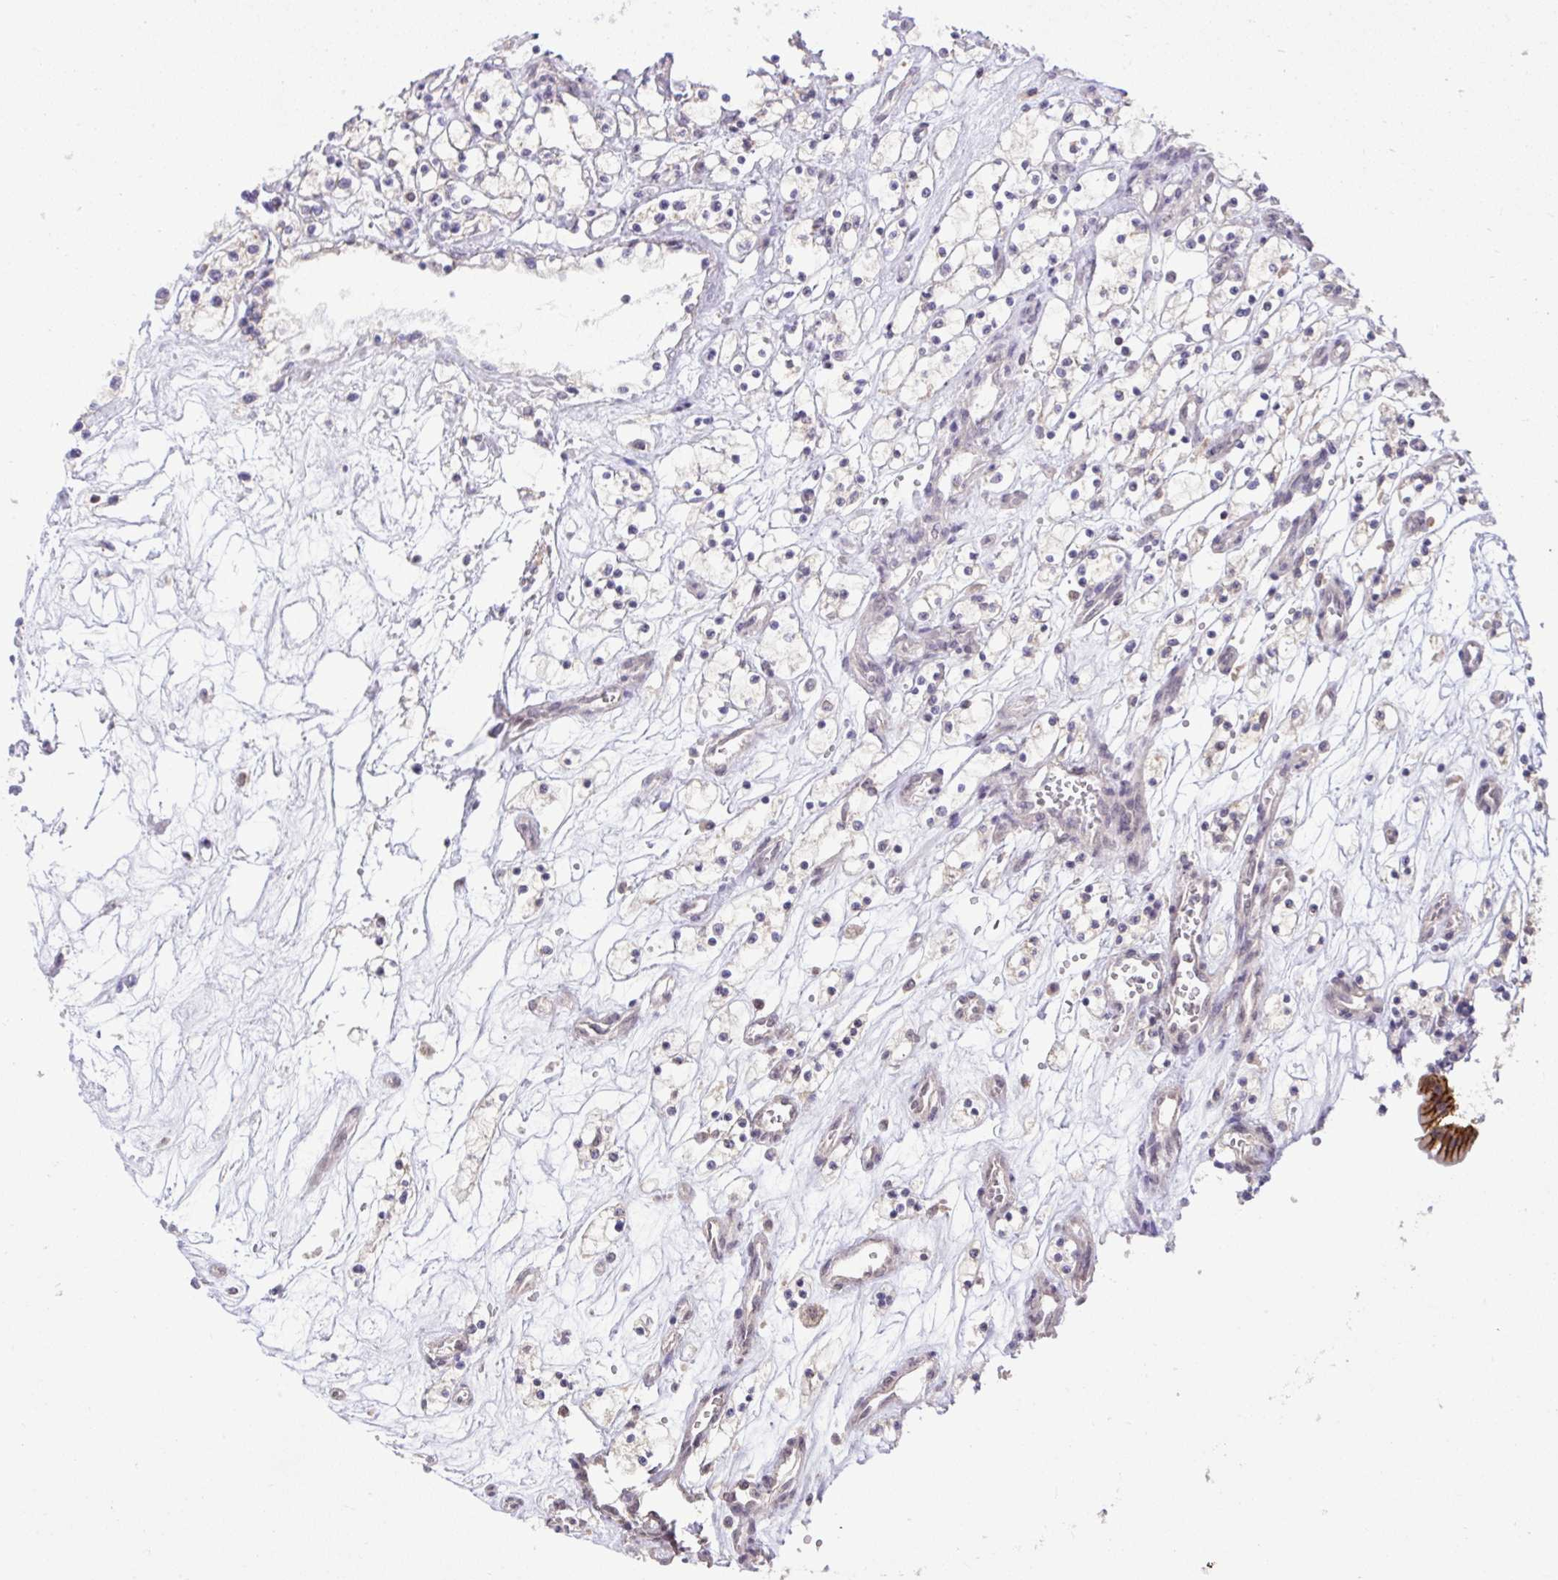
{"staining": {"intensity": "negative", "quantity": "none", "location": "none"}, "tissue": "renal cancer", "cell_type": "Tumor cells", "image_type": "cancer", "snomed": [{"axis": "morphology", "description": "Adenocarcinoma, NOS"}, {"axis": "topography", "description": "Kidney"}], "caption": "Photomicrograph shows no significant protein positivity in tumor cells of renal cancer. The staining is performed using DAB brown chromogen with nuclei counter-stained in using hematoxylin.", "gene": "CYP20A1", "patient": {"sex": "female", "age": 69}}